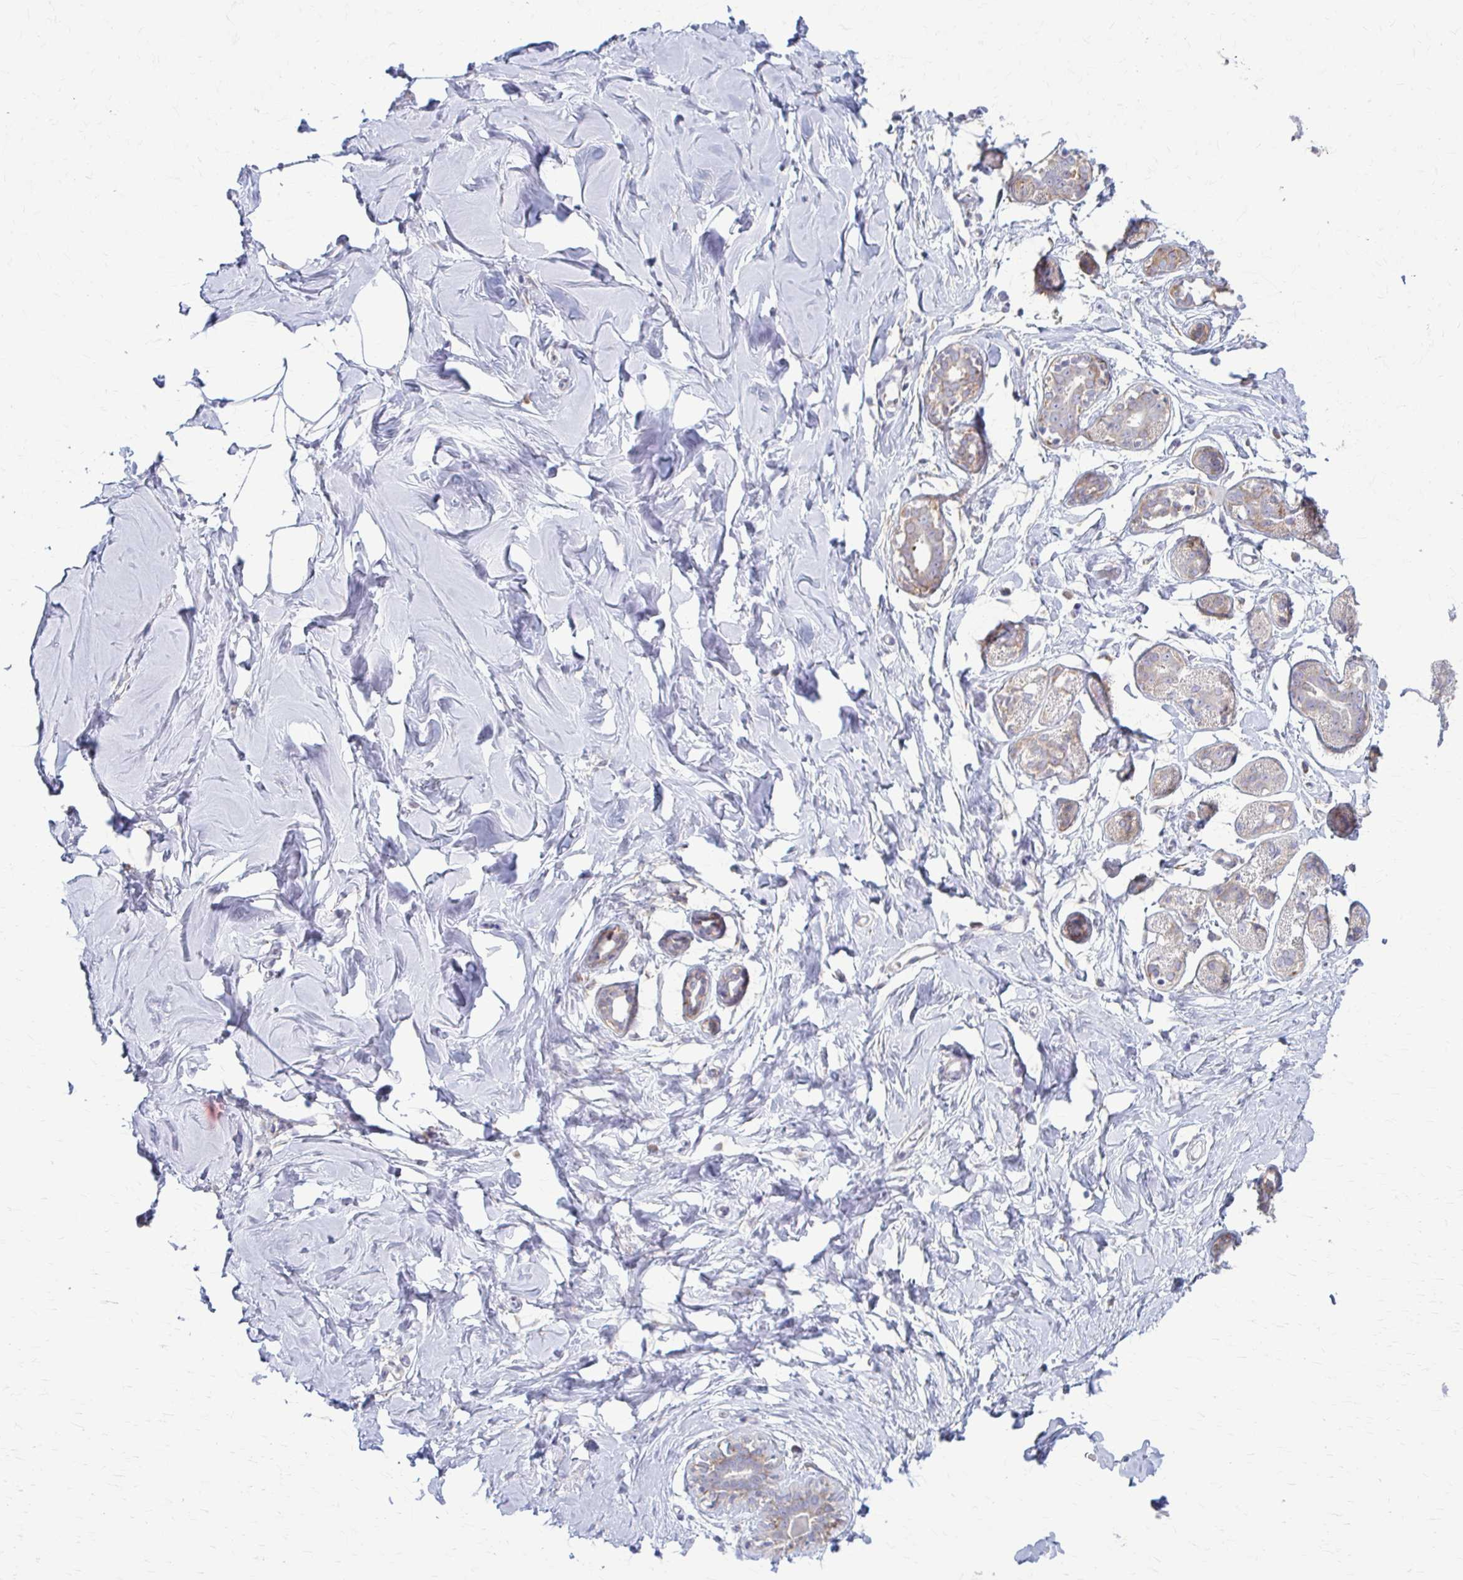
{"staining": {"intensity": "negative", "quantity": "none", "location": "none"}, "tissue": "breast", "cell_type": "Adipocytes", "image_type": "normal", "snomed": [{"axis": "morphology", "description": "Normal tissue, NOS"}, {"axis": "topography", "description": "Breast"}], "caption": "Immunohistochemical staining of benign breast shows no significant staining in adipocytes. (Immunohistochemistry, brightfield microscopy, high magnification).", "gene": "PRKRA", "patient": {"sex": "female", "age": 27}}